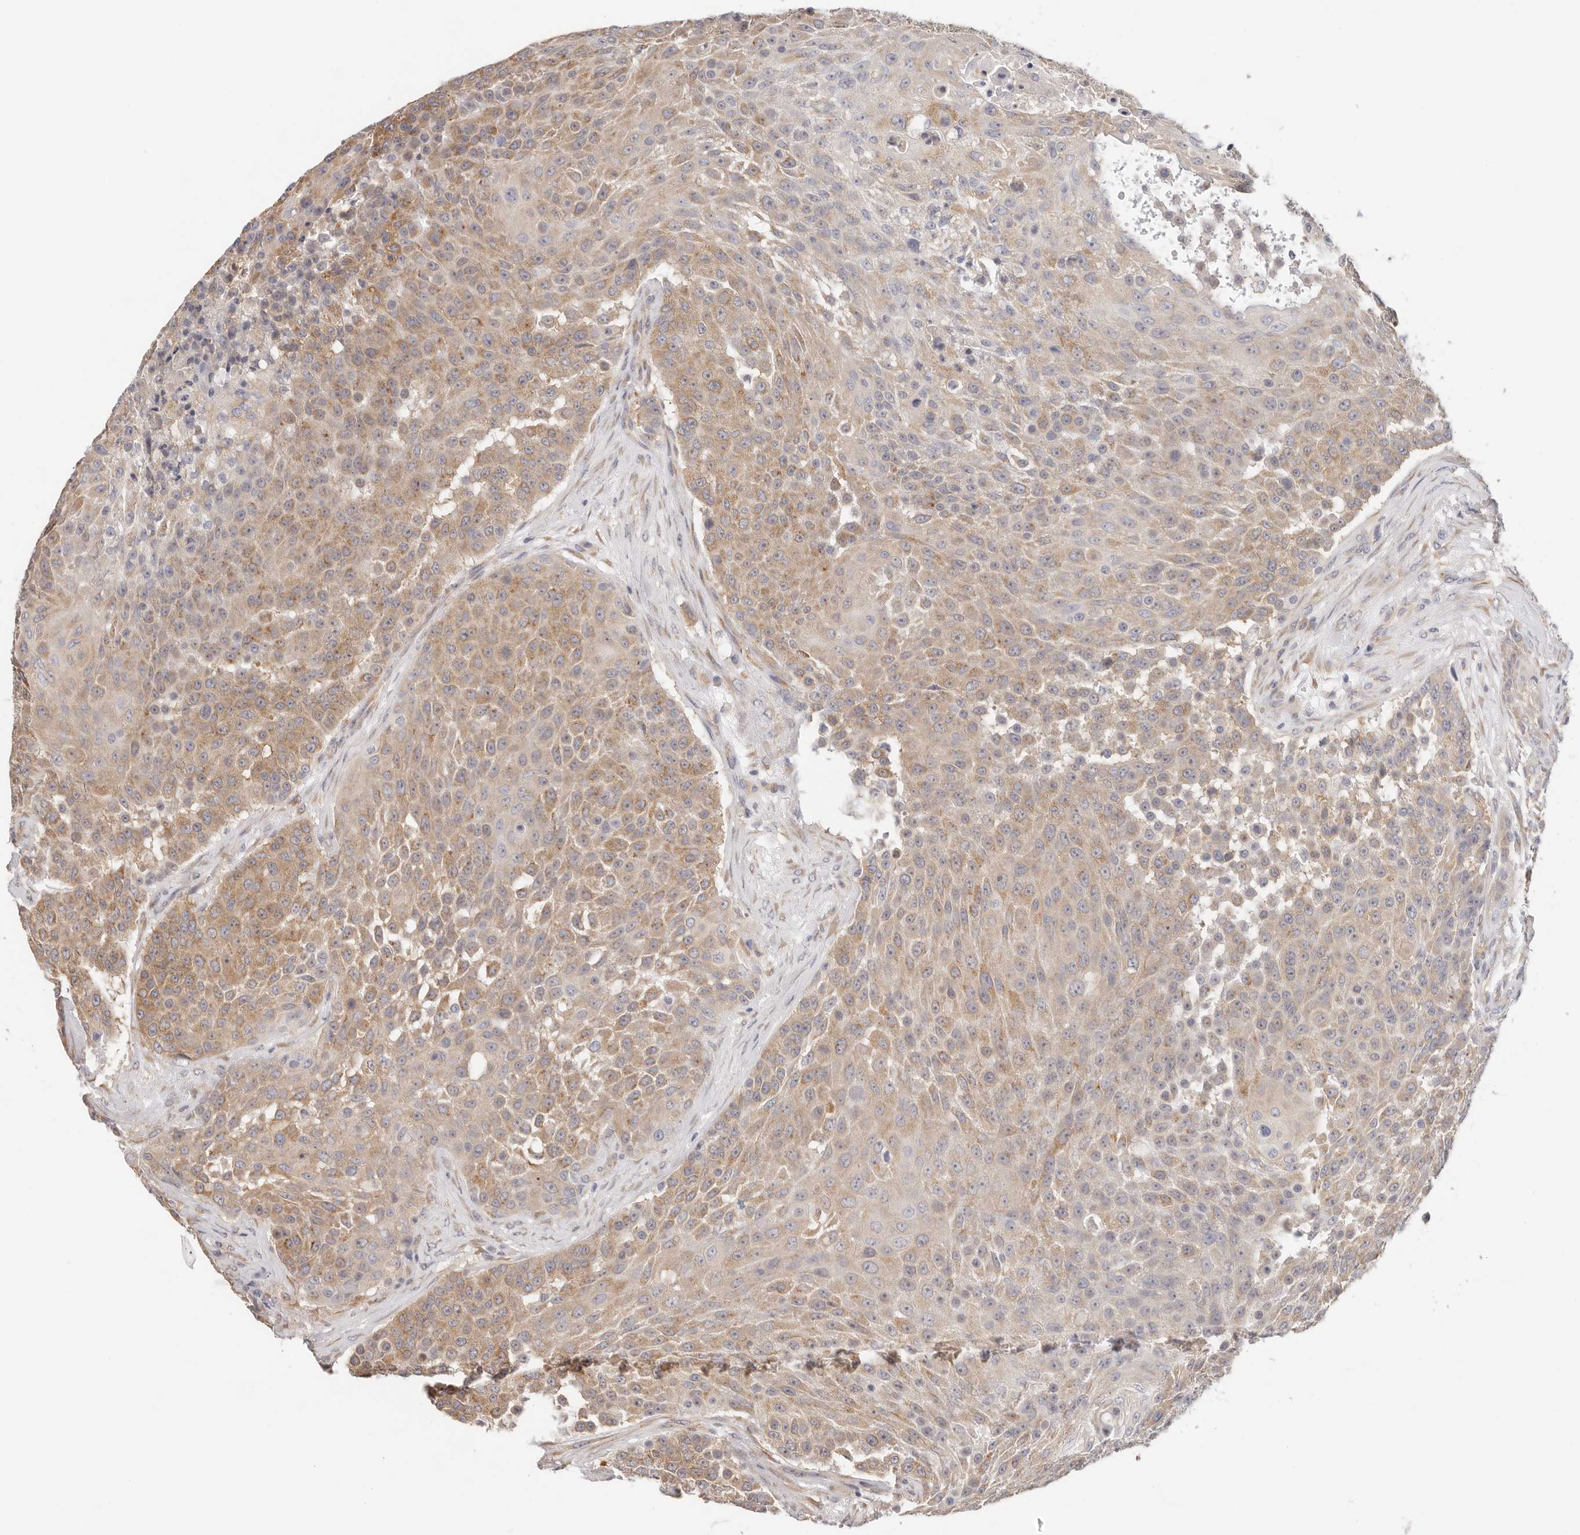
{"staining": {"intensity": "moderate", "quantity": ">75%", "location": "cytoplasmic/membranous"}, "tissue": "urothelial cancer", "cell_type": "Tumor cells", "image_type": "cancer", "snomed": [{"axis": "morphology", "description": "Urothelial carcinoma, High grade"}, {"axis": "topography", "description": "Urinary bladder"}], "caption": "A medium amount of moderate cytoplasmic/membranous positivity is appreciated in approximately >75% of tumor cells in urothelial cancer tissue.", "gene": "AFDN", "patient": {"sex": "female", "age": 63}}